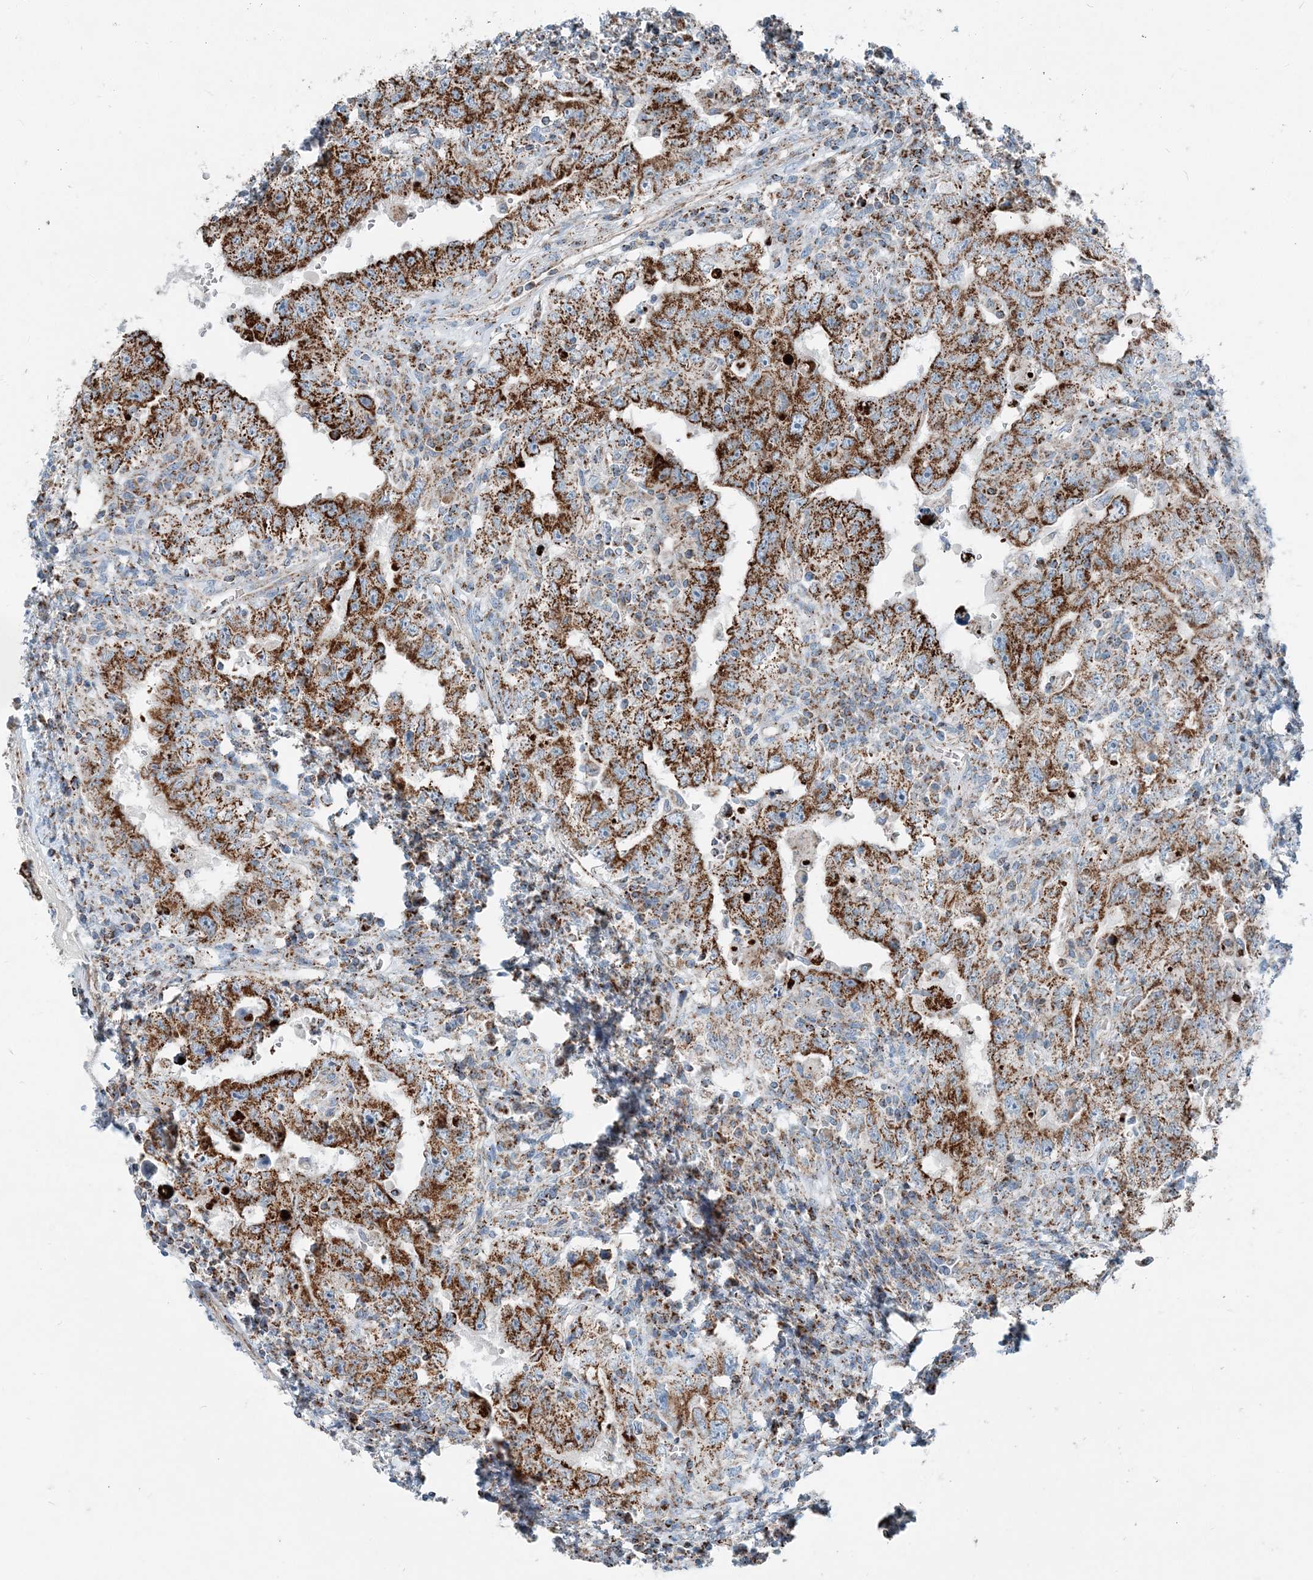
{"staining": {"intensity": "strong", "quantity": ">75%", "location": "cytoplasmic/membranous"}, "tissue": "testis cancer", "cell_type": "Tumor cells", "image_type": "cancer", "snomed": [{"axis": "morphology", "description": "Carcinoma, Embryonal, NOS"}, {"axis": "topography", "description": "Testis"}], "caption": "Protein analysis of embryonal carcinoma (testis) tissue demonstrates strong cytoplasmic/membranous expression in approximately >75% of tumor cells.", "gene": "INTU", "patient": {"sex": "male", "age": 26}}